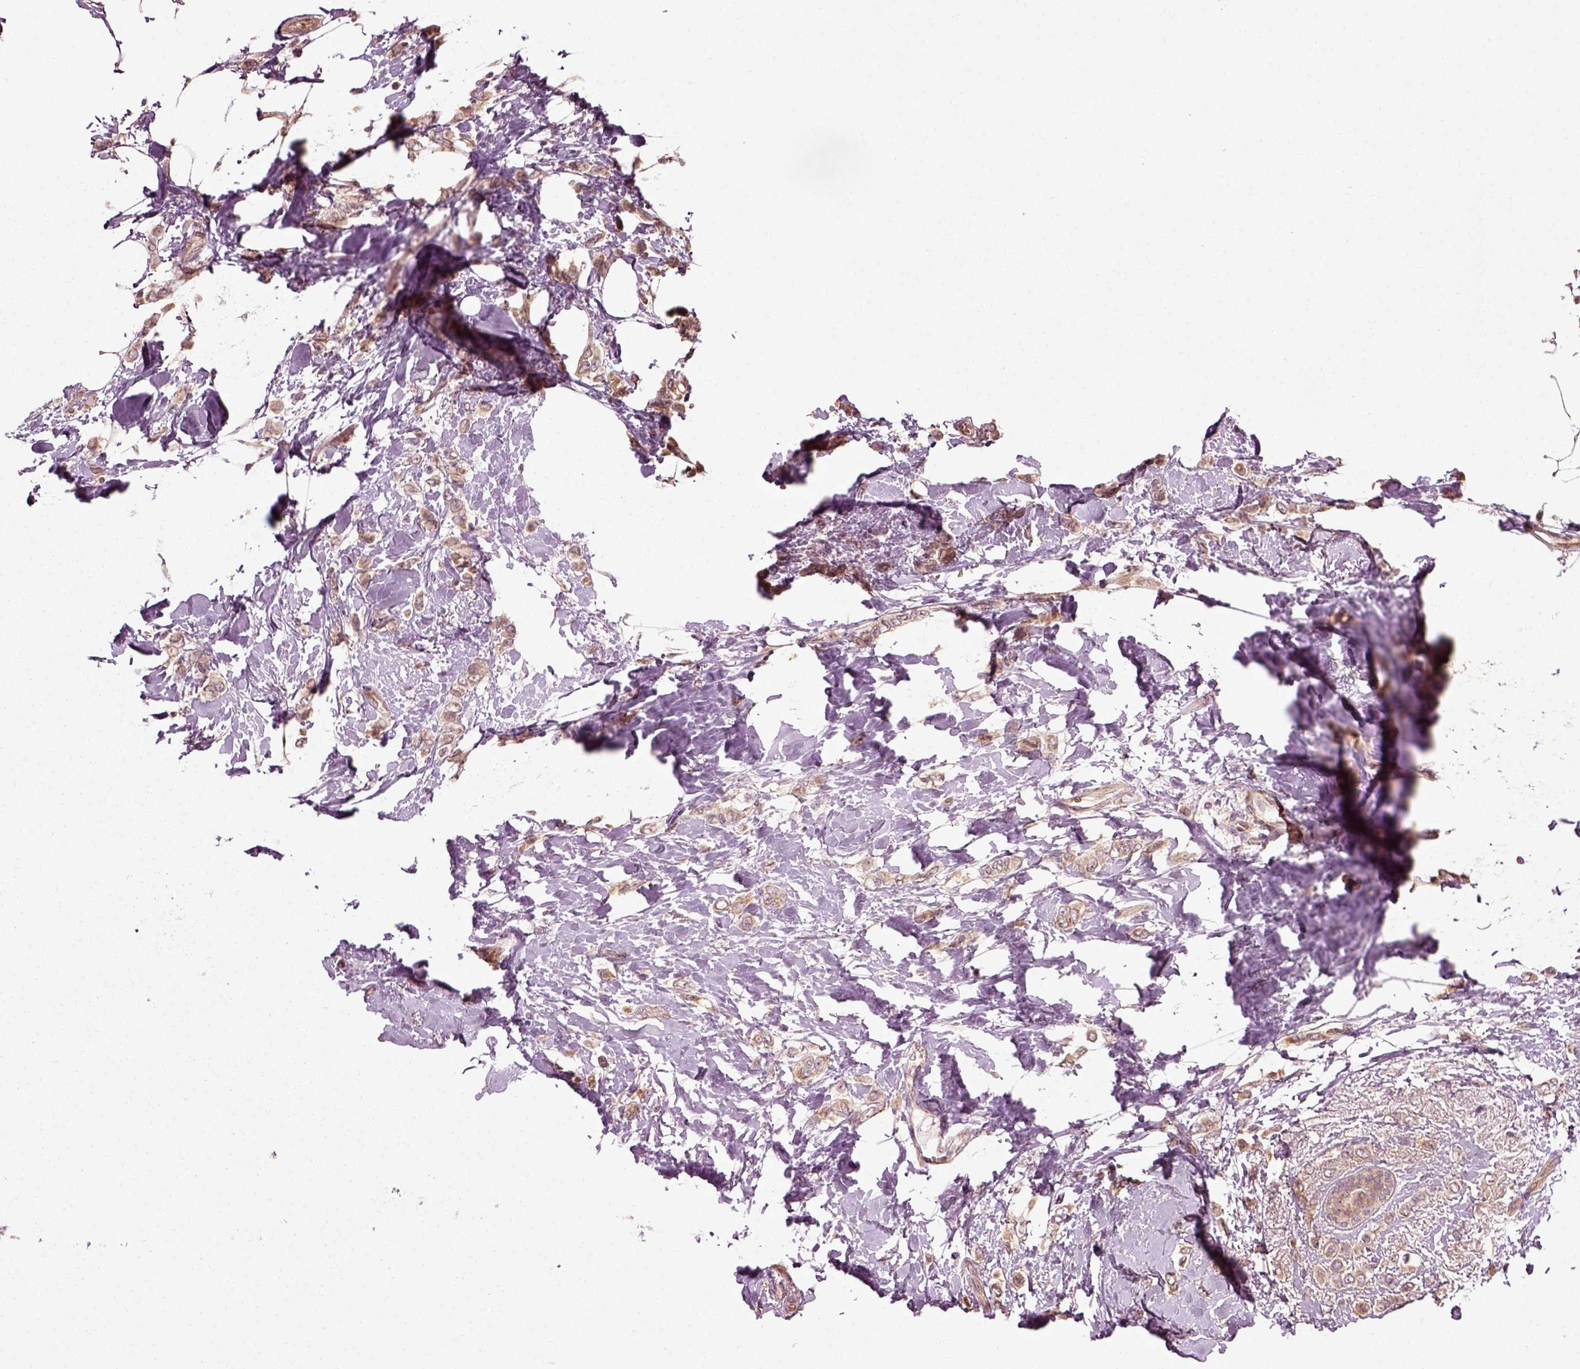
{"staining": {"intensity": "weak", "quantity": ">75%", "location": "cytoplasmic/membranous"}, "tissue": "breast cancer", "cell_type": "Tumor cells", "image_type": "cancer", "snomed": [{"axis": "morphology", "description": "Lobular carcinoma"}, {"axis": "topography", "description": "Breast"}], "caption": "An immunohistochemistry (IHC) micrograph of tumor tissue is shown. Protein staining in brown labels weak cytoplasmic/membranous positivity in lobular carcinoma (breast) within tumor cells.", "gene": "PLCD3", "patient": {"sex": "female", "age": 66}}